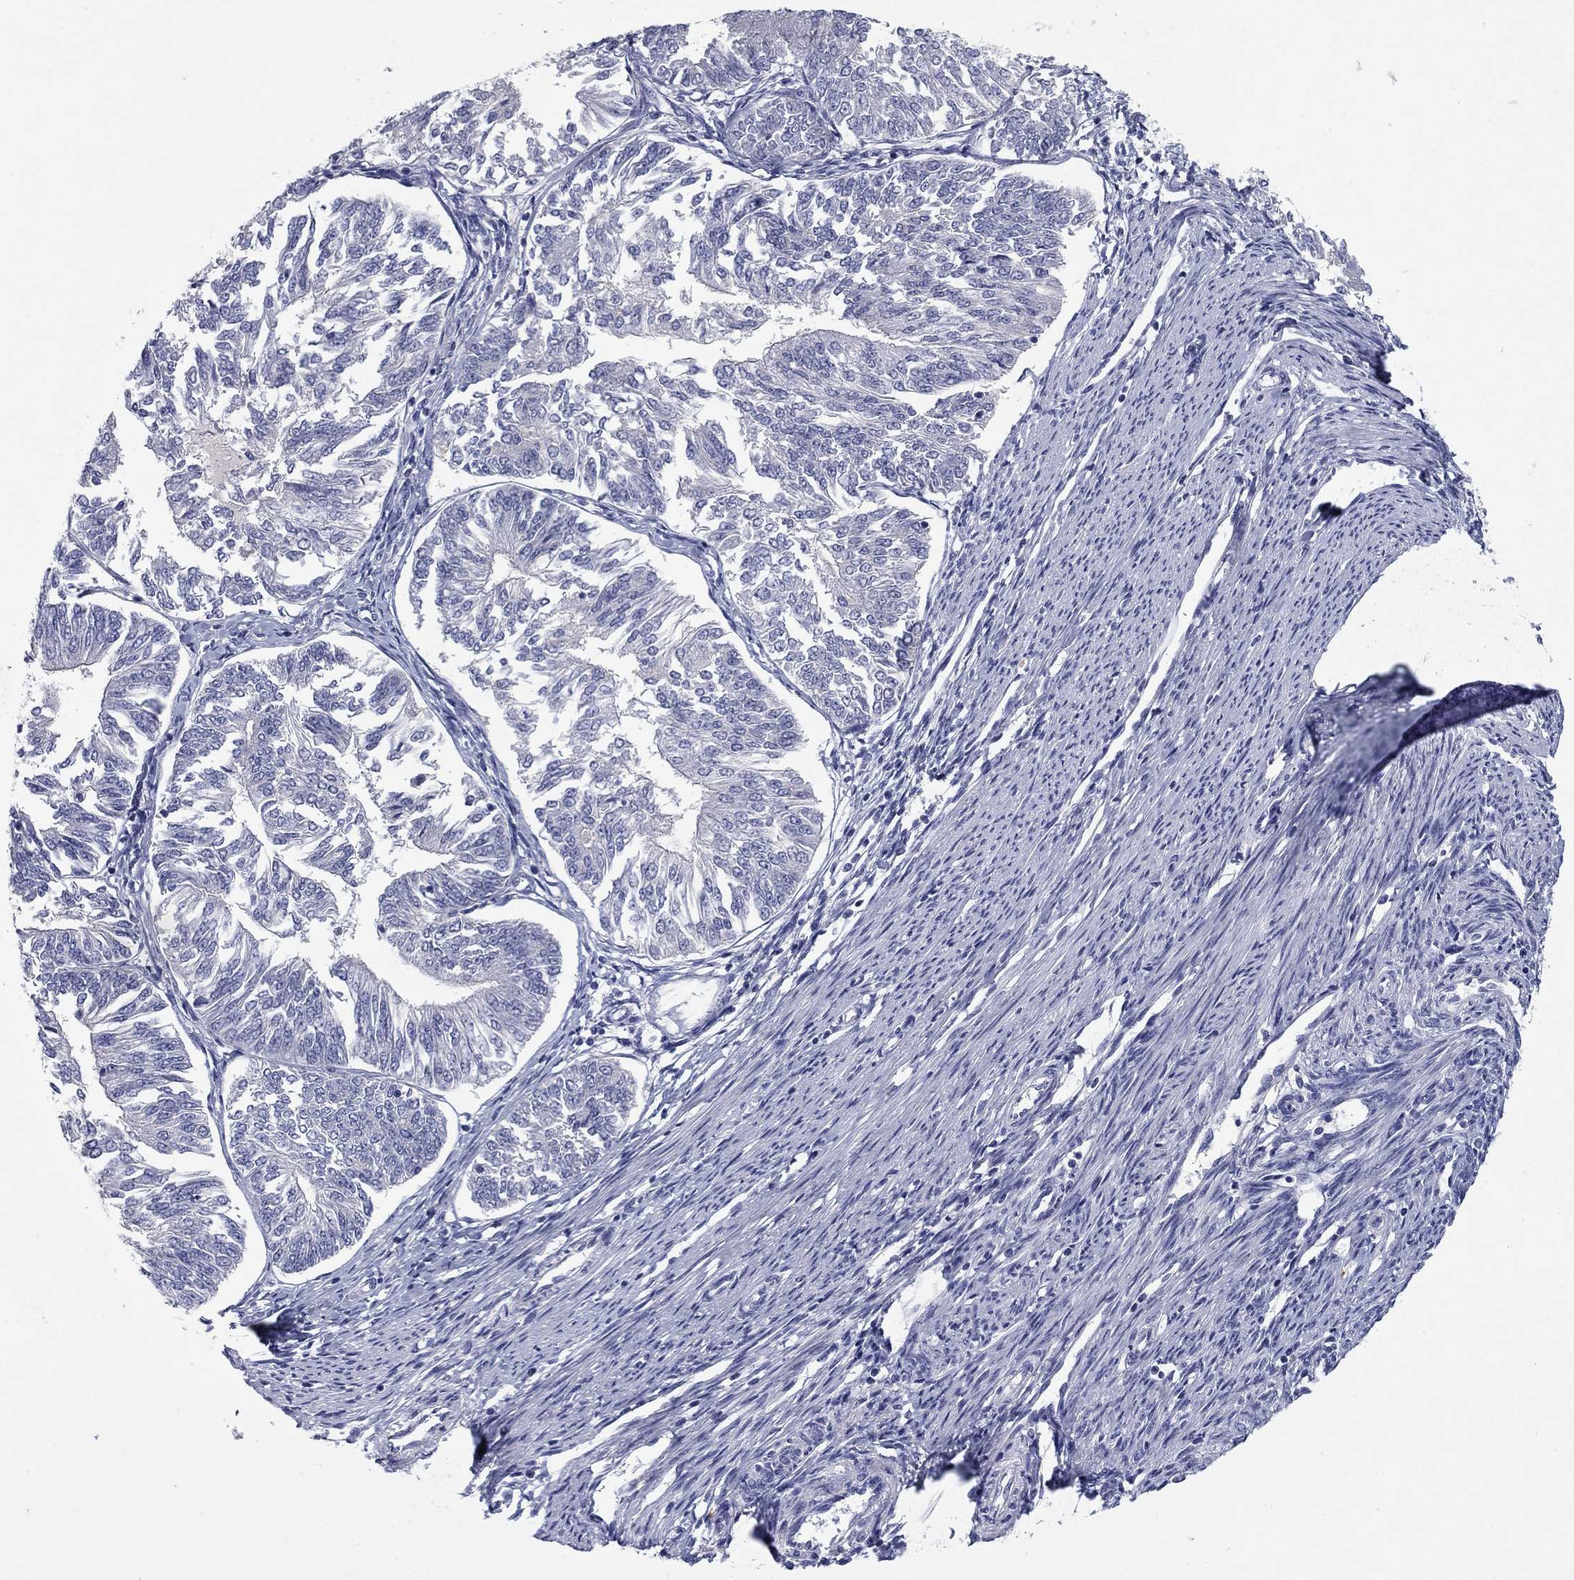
{"staining": {"intensity": "negative", "quantity": "none", "location": "none"}, "tissue": "endometrial cancer", "cell_type": "Tumor cells", "image_type": "cancer", "snomed": [{"axis": "morphology", "description": "Adenocarcinoma, NOS"}, {"axis": "topography", "description": "Endometrium"}], "caption": "Immunohistochemical staining of endometrial cancer (adenocarcinoma) exhibits no significant positivity in tumor cells.", "gene": "CNTNAP4", "patient": {"sex": "female", "age": 58}}